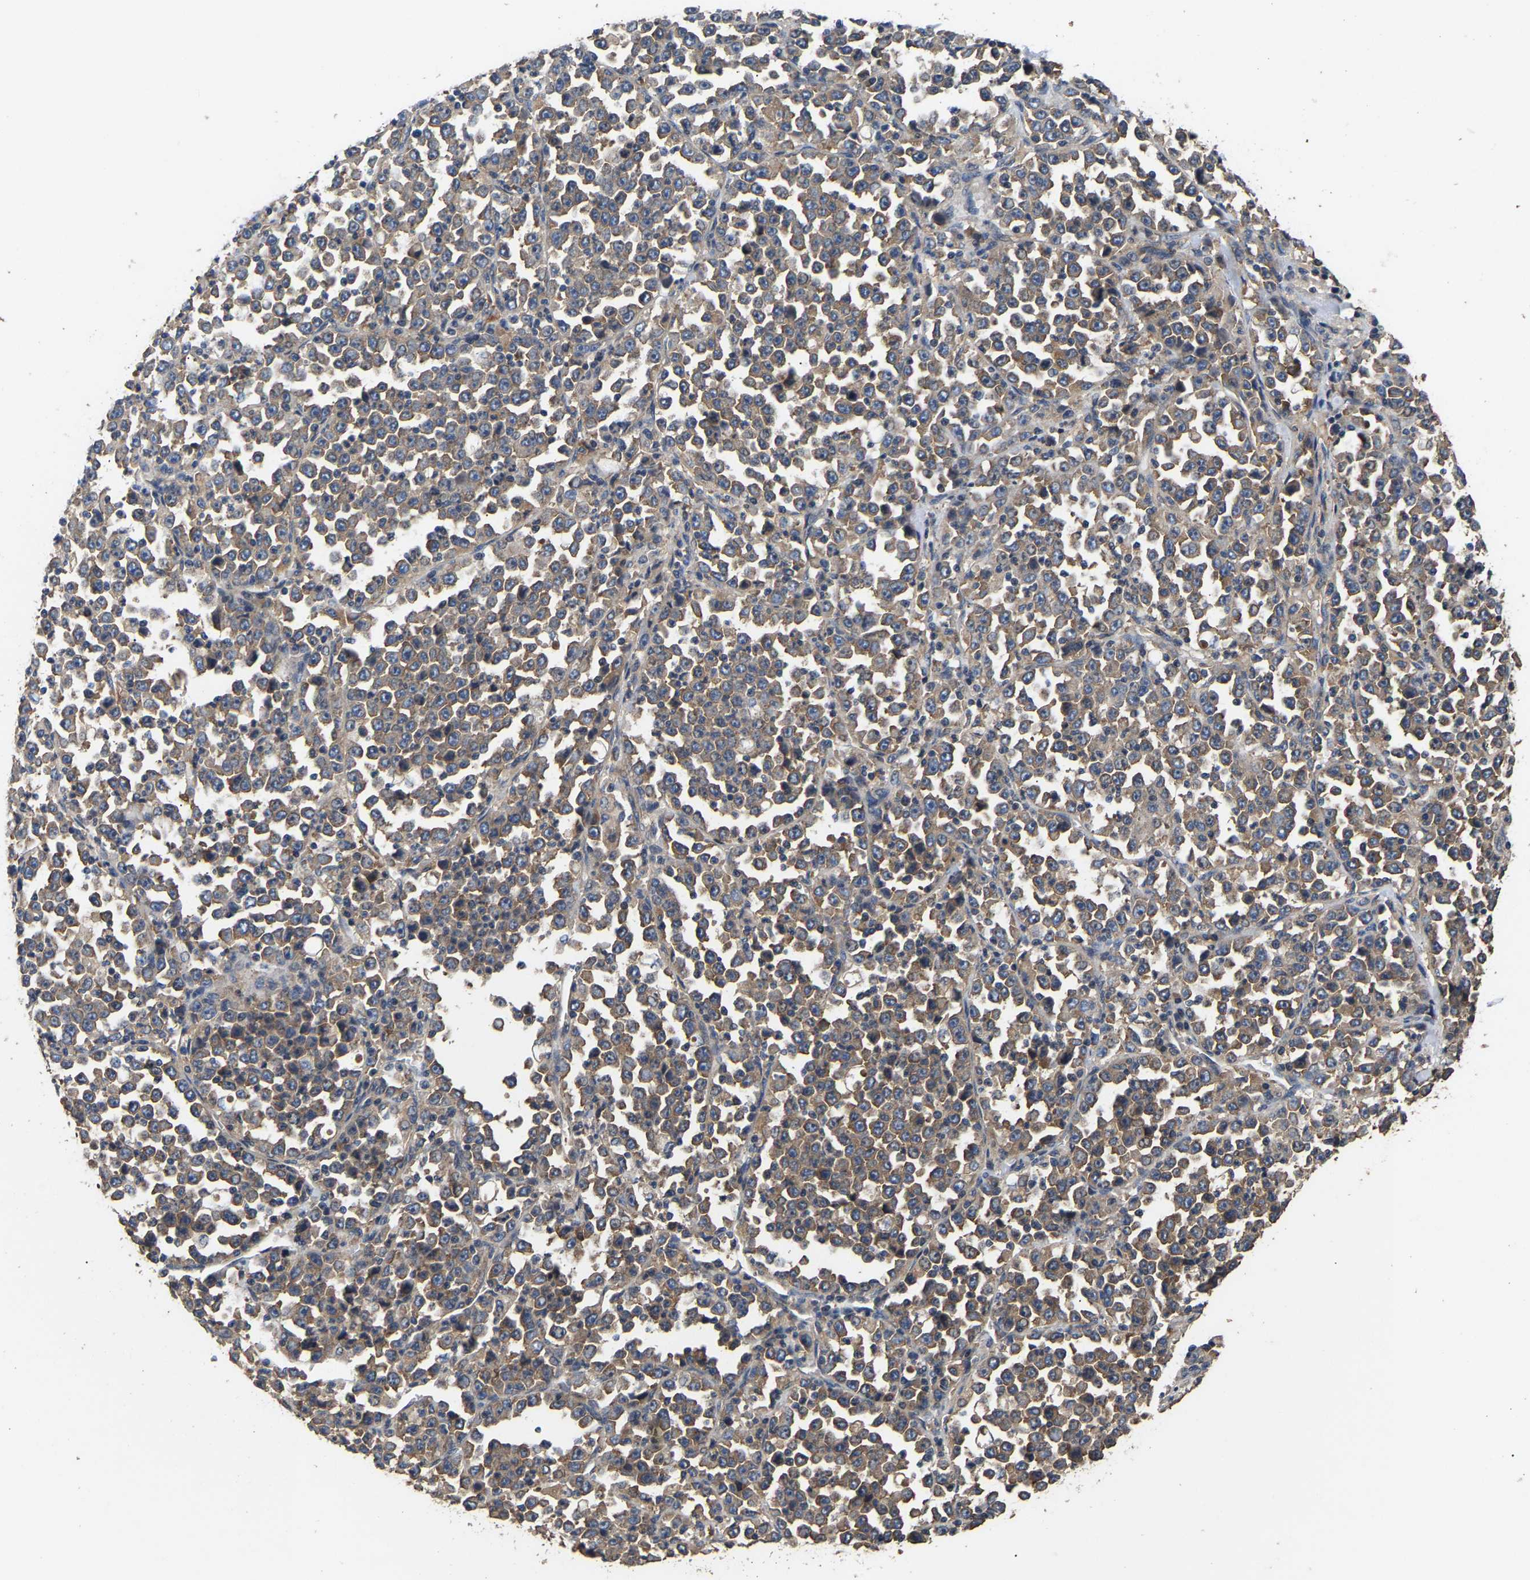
{"staining": {"intensity": "moderate", "quantity": ">75%", "location": "cytoplasmic/membranous"}, "tissue": "stomach cancer", "cell_type": "Tumor cells", "image_type": "cancer", "snomed": [{"axis": "morphology", "description": "Normal tissue, NOS"}, {"axis": "morphology", "description": "Adenocarcinoma, NOS"}, {"axis": "topography", "description": "Stomach, upper"}, {"axis": "topography", "description": "Stomach"}], "caption": "This histopathology image displays immunohistochemistry staining of stomach cancer, with medium moderate cytoplasmic/membranous positivity in approximately >75% of tumor cells.", "gene": "AIMP2", "patient": {"sex": "male", "age": 59}}